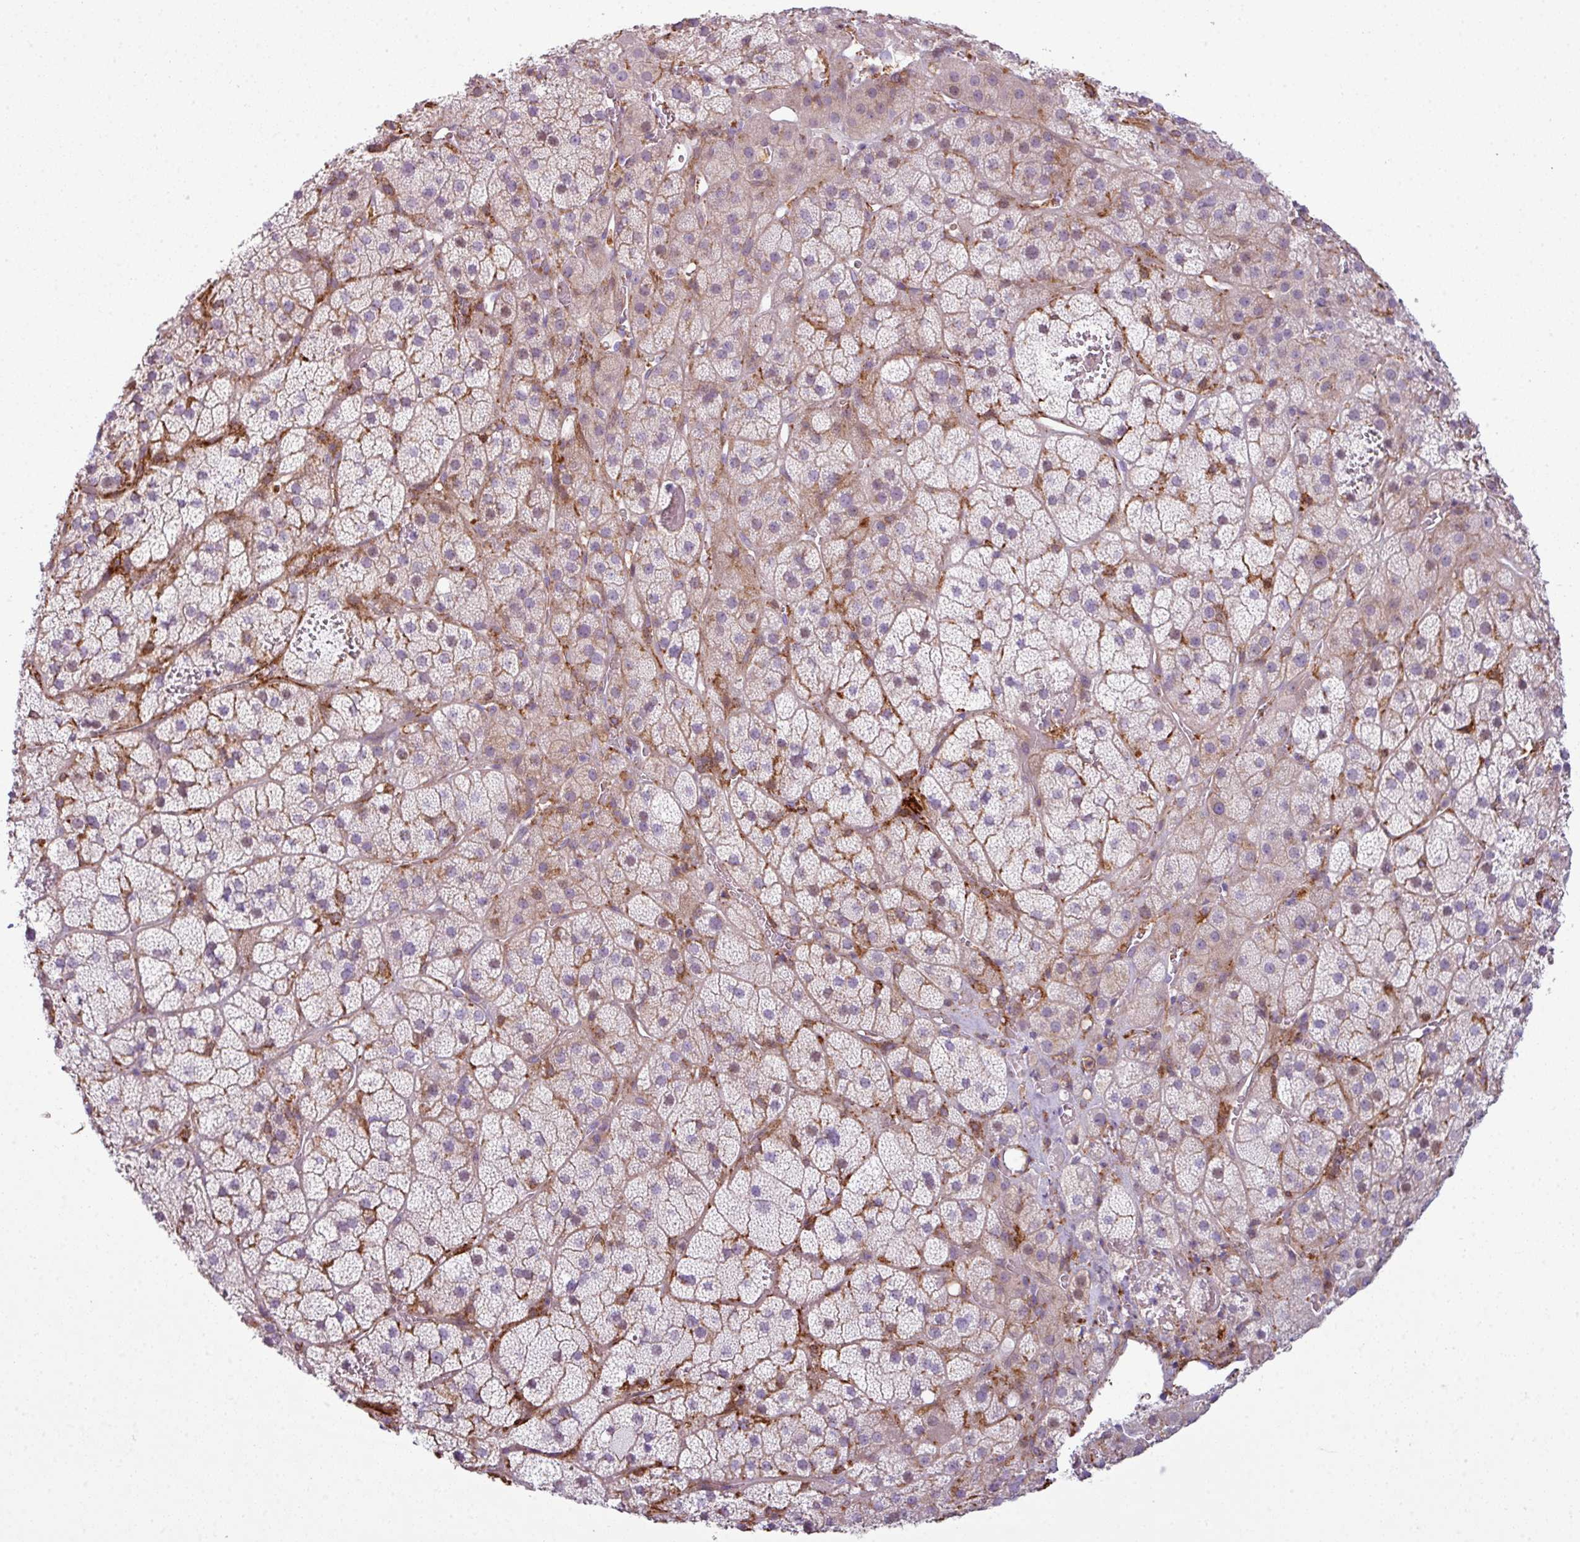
{"staining": {"intensity": "moderate", "quantity": "<25%", "location": "cytoplasmic/membranous"}, "tissue": "adrenal gland", "cell_type": "Glandular cells", "image_type": "normal", "snomed": [{"axis": "morphology", "description": "Normal tissue, NOS"}, {"axis": "topography", "description": "Adrenal gland"}], "caption": "Protein expression analysis of unremarkable human adrenal gland reveals moderate cytoplasmic/membranous expression in about <25% of glandular cells. (brown staining indicates protein expression, while blue staining denotes nuclei).", "gene": "COL8A1", "patient": {"sex": "male", "age": 57}}